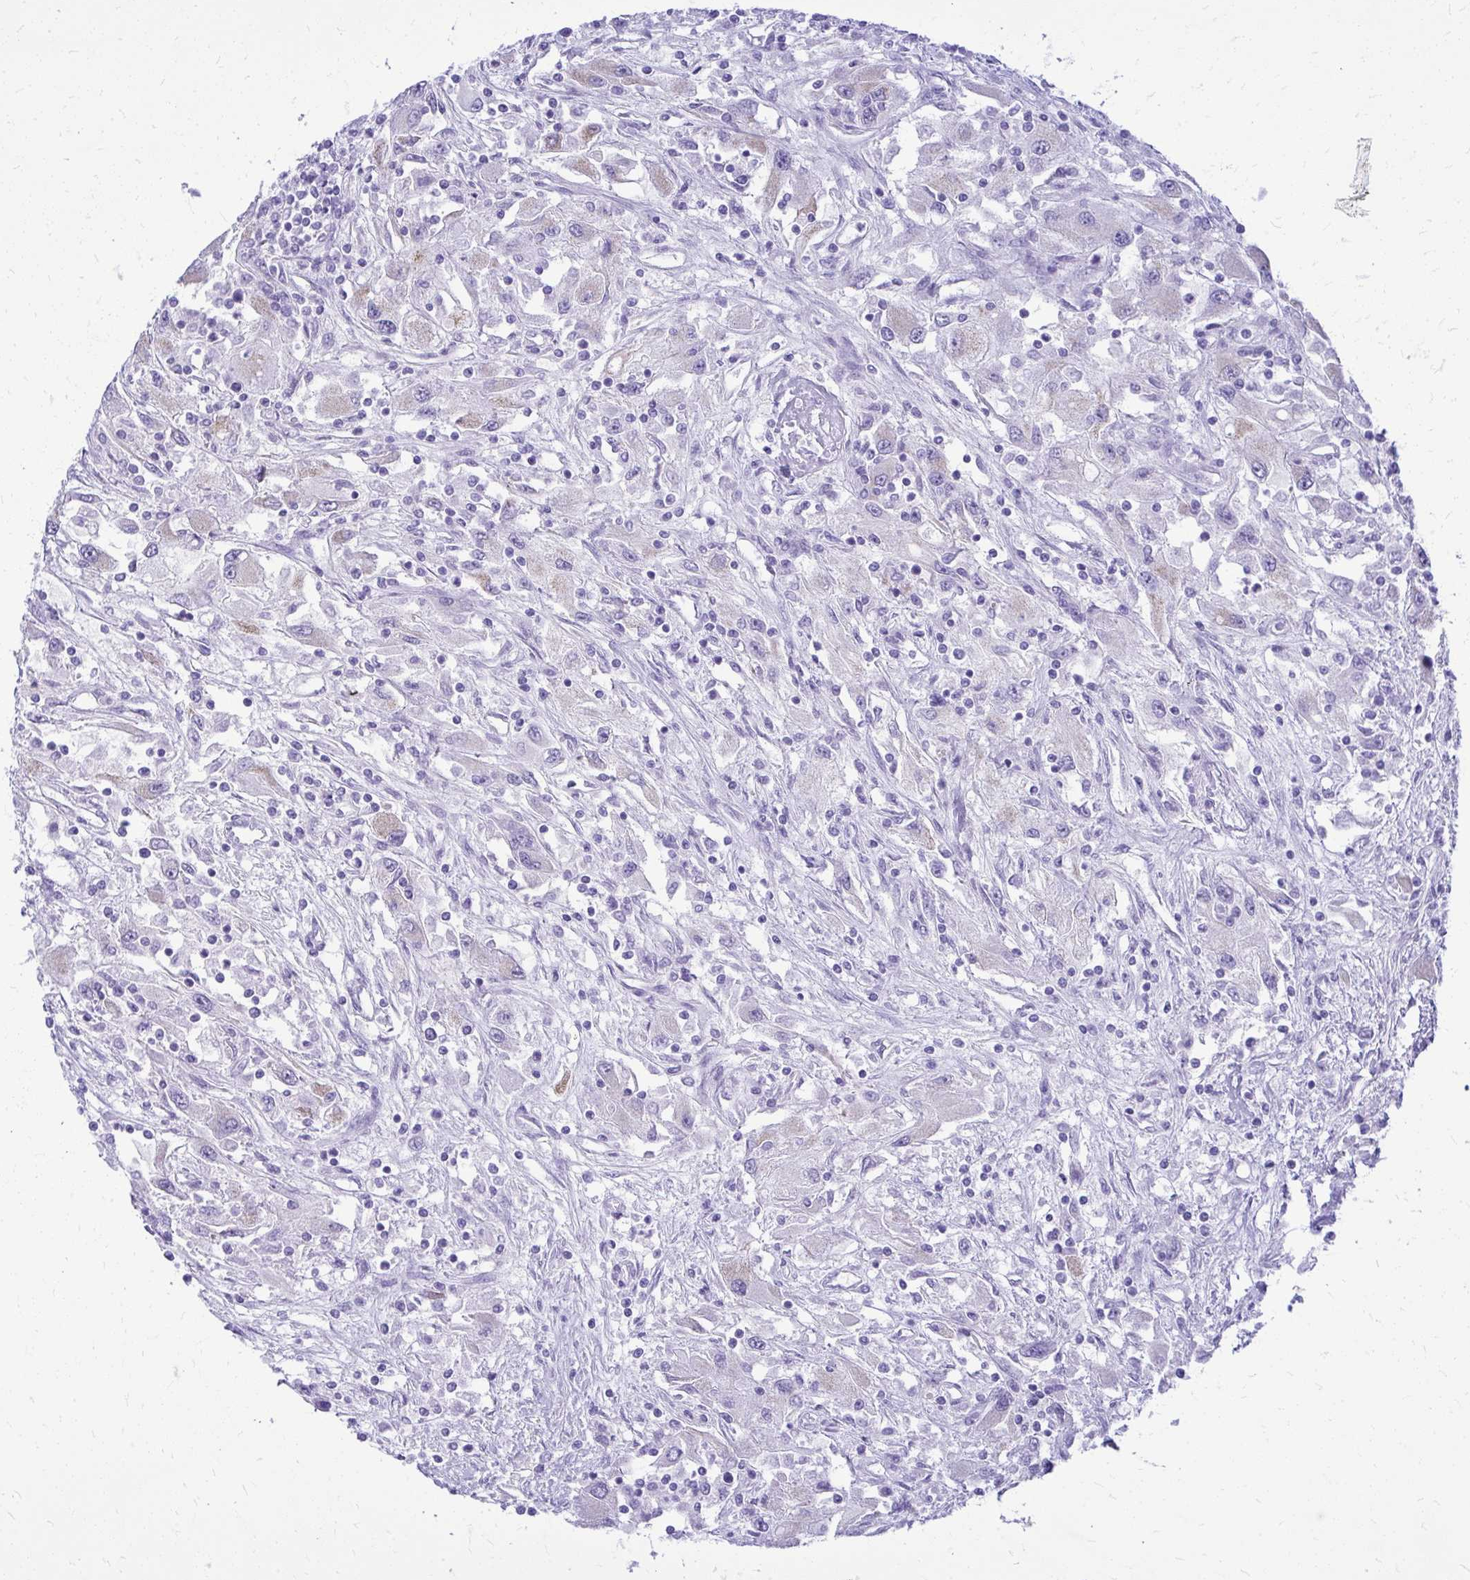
{"staining": {"intensity": "negative", "quantity": "none", "location": "none"}, "tissue": "renal cancer", "cell_type": "Tumor cells", "image_type": "cancer", "snomed": [{"axis": "morphology", "description": "Adenocarcinoma, NOS"}, {"axis": "topography", "description": "Kidney"}], "caption": "Immunohistochemistry (IHC) histopathology image of renal cancer stained for a protein (brown), which reveals no positivity in tumor cells.", "gene": "RALYL", "patient": {"sex": "female", "age": 67}}